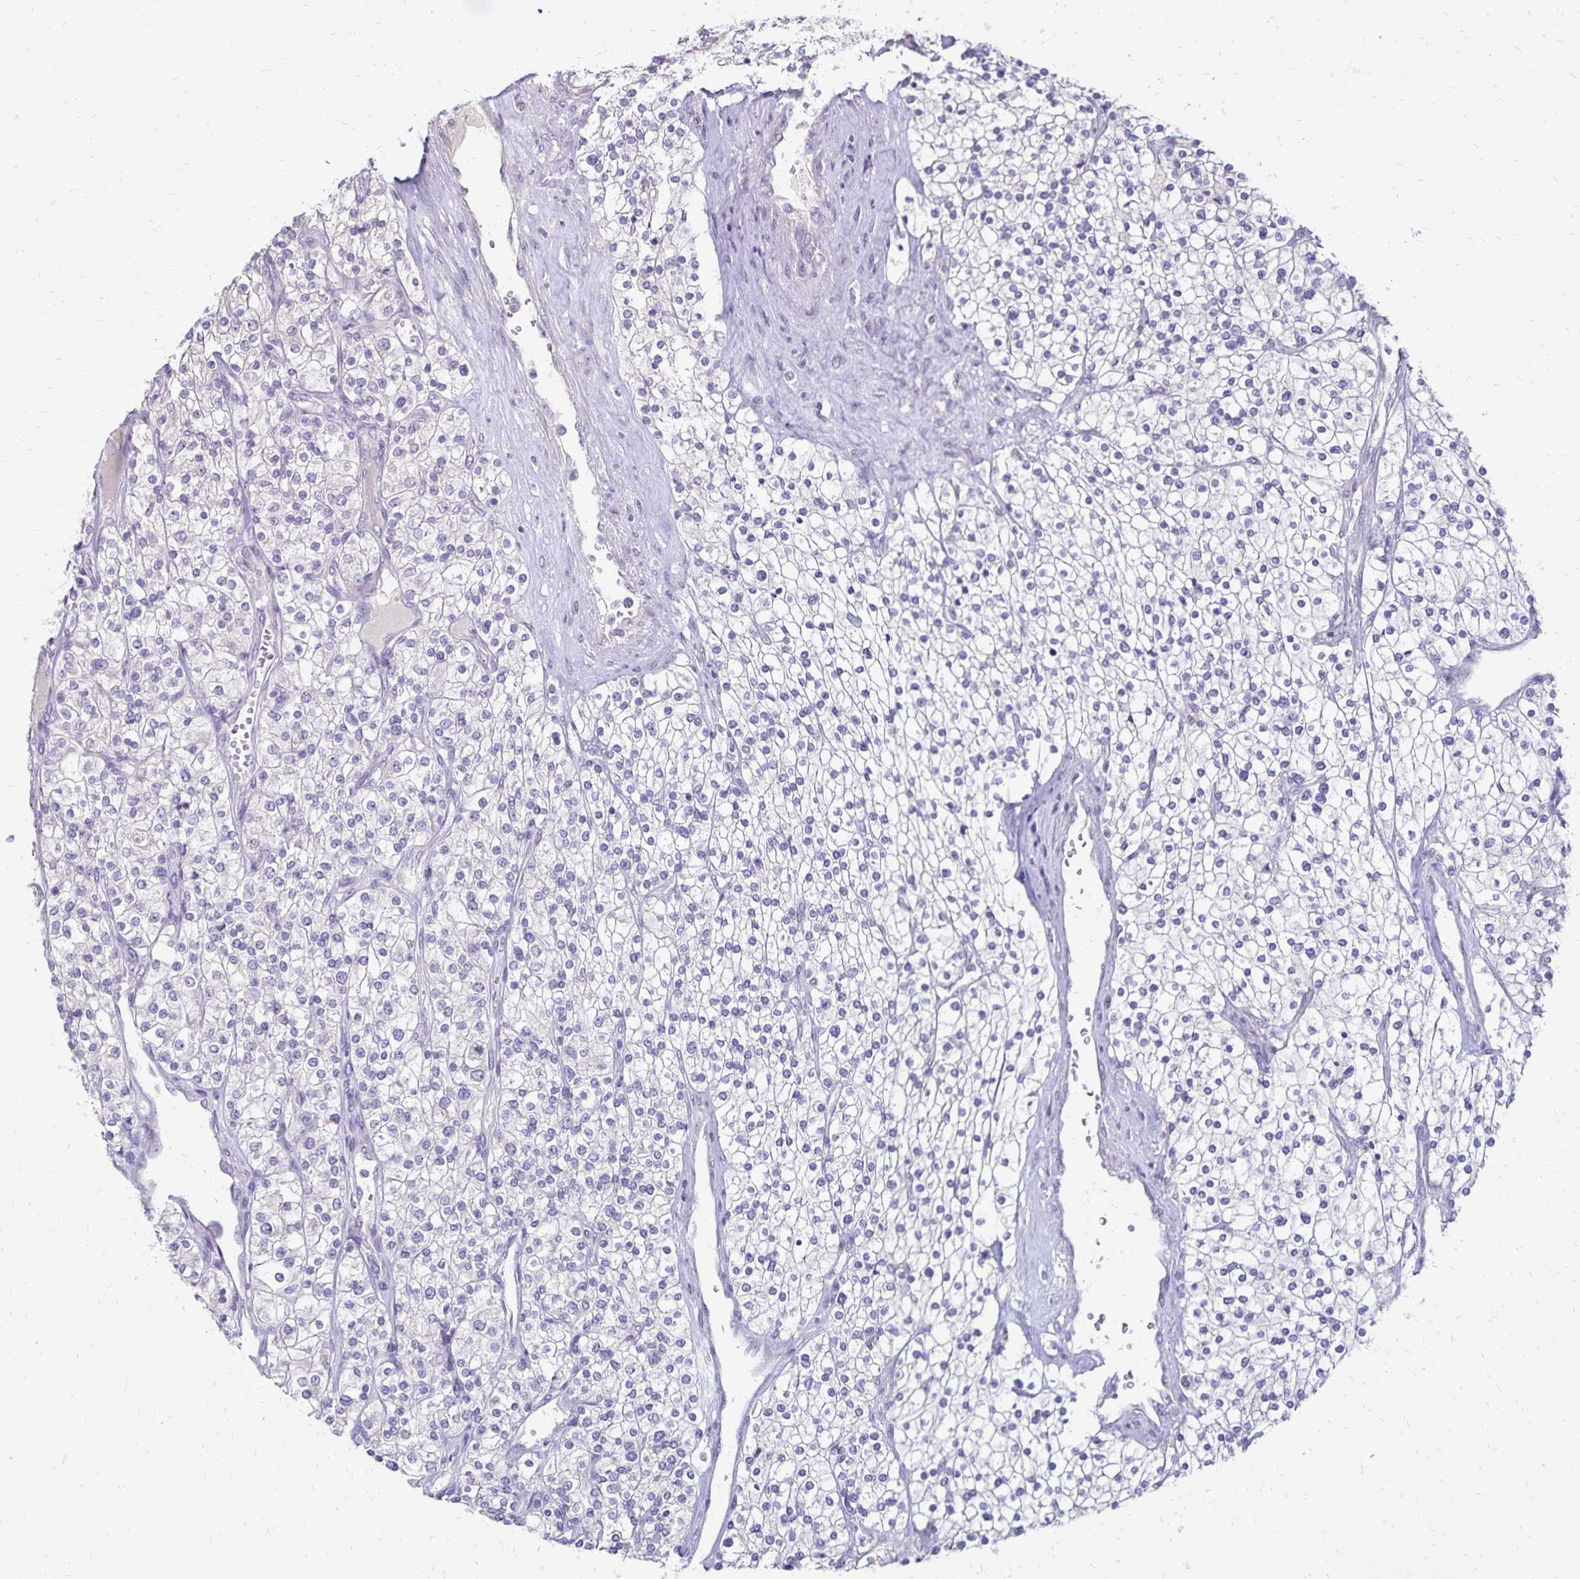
{"staining": {"intensity": "negative", "quantity": "none", "location": "none"}, "tissue": "renal cancer", "cell_type": "Tumor cells", "image_type": "cancer", "snomed": [{"axis": "morphology", "description": "Adenocarcinoma, NOS"}, {"axis": "topography", "description": "Kidney"}], "caption": "IHC photomicrograph of human renal cancer (adenocarcinoma) stained for a protein (brown), which displays no expression in tumor cells. (DAB immunohistochemistry (IHC) visualized using brightfield microscopy, high magnification).", "gene": "POLB", "patient": {"sex": "male", "age": 80}}